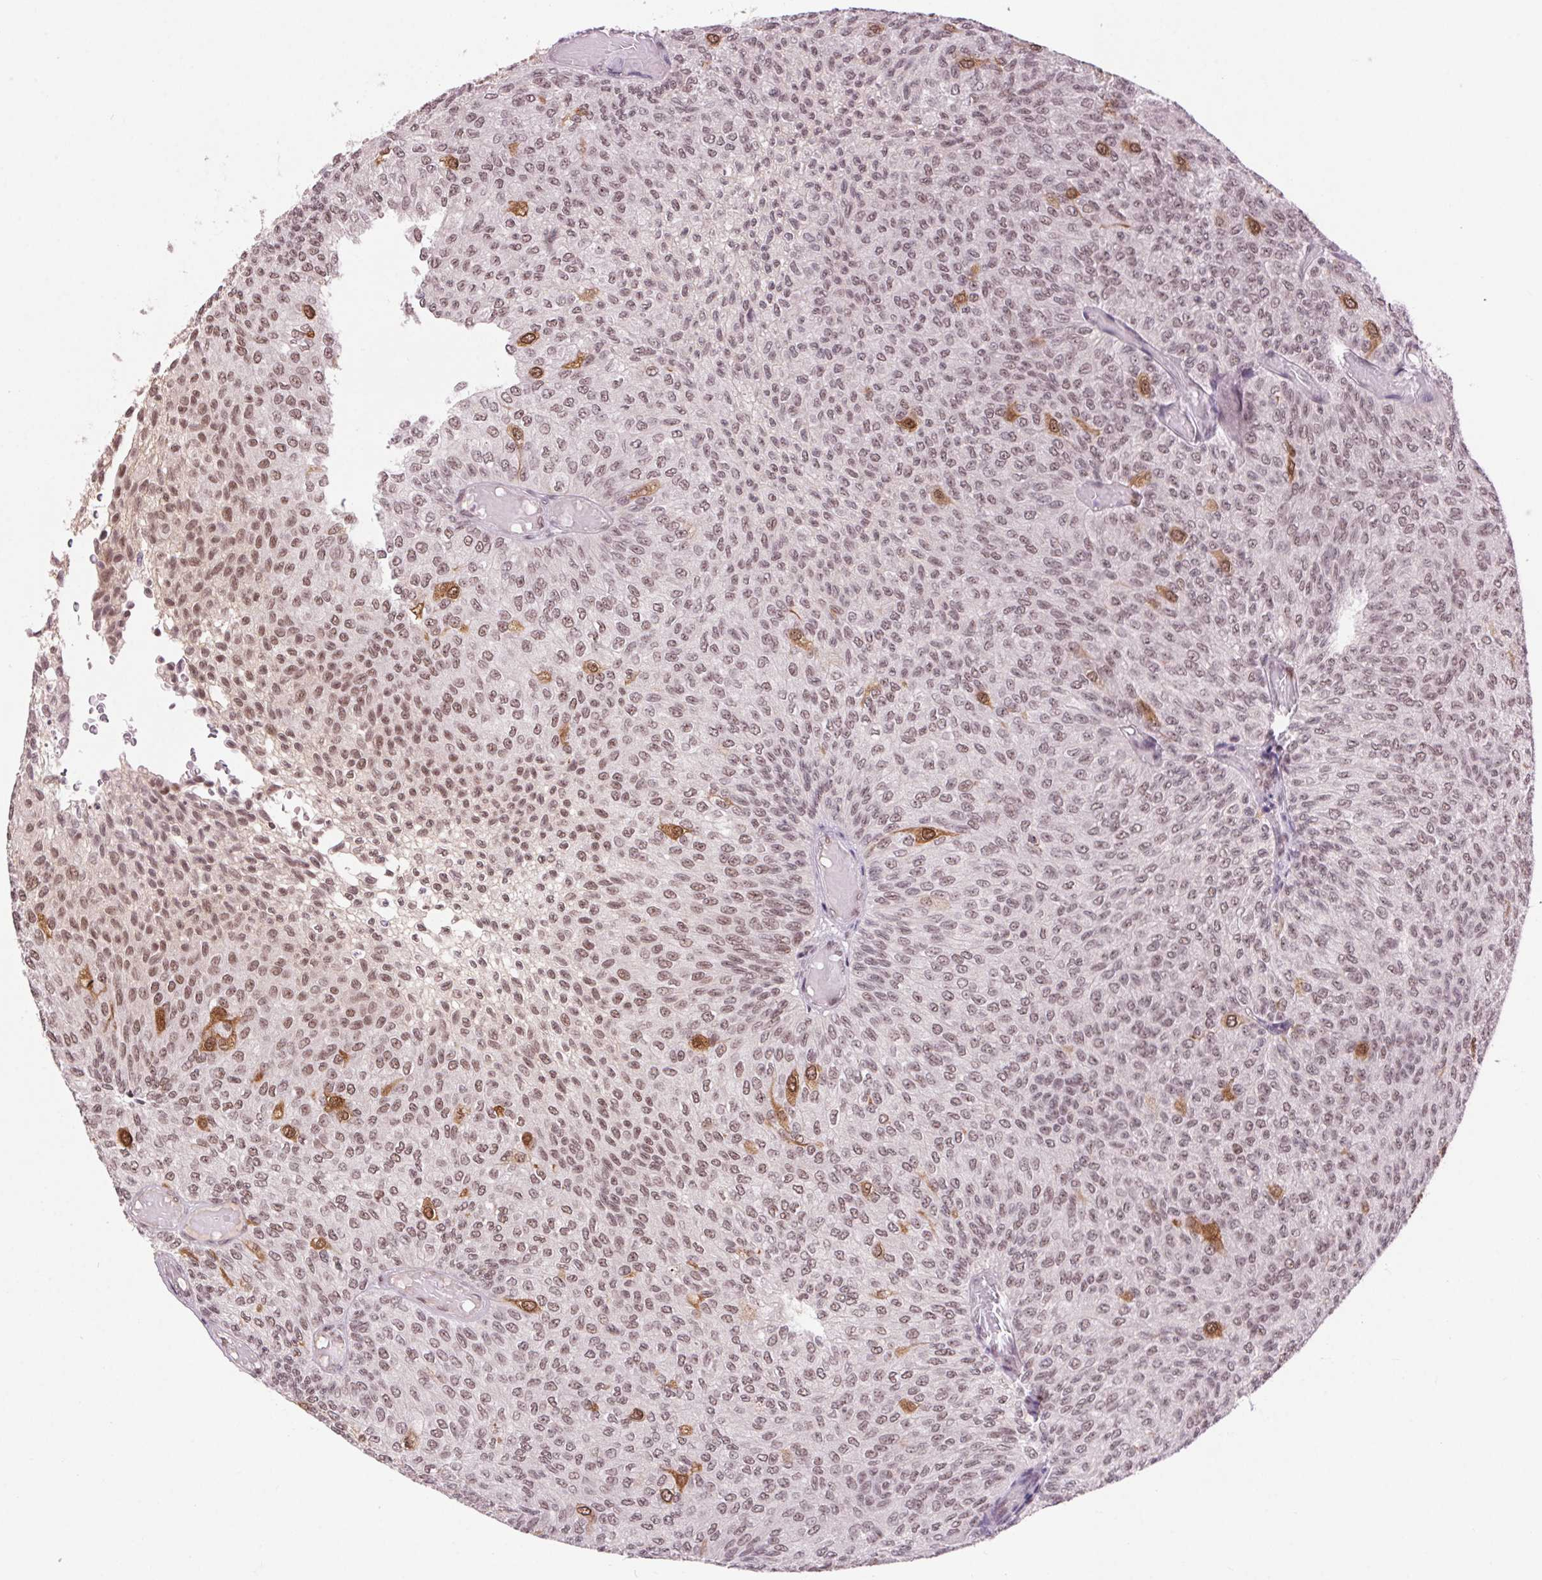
{"staining": {"intensity": "moderate", "quantity": ">75%", "location": "nuclear"}, "tissue": "urothelial cancer", "cell_type": "Tumor cells", "image_type": "cancer", "snomed": [{"axis": "morphology", "description": "Urothelial carcinoma, Low grade"}, {"axis": "topography", "description": "Urinary bladder"}], "caption": "Immunohistochemical staining of urothelial carcinoma (low-grade) shows medium levels of moderate nuclear protein expression in approximately >75% of tumor cells. (brown staining indicates protein expression, while blue staining denotes nuclei).", "gene": "CD2BP2", "patient": {"sex": "male", "age": 78}}